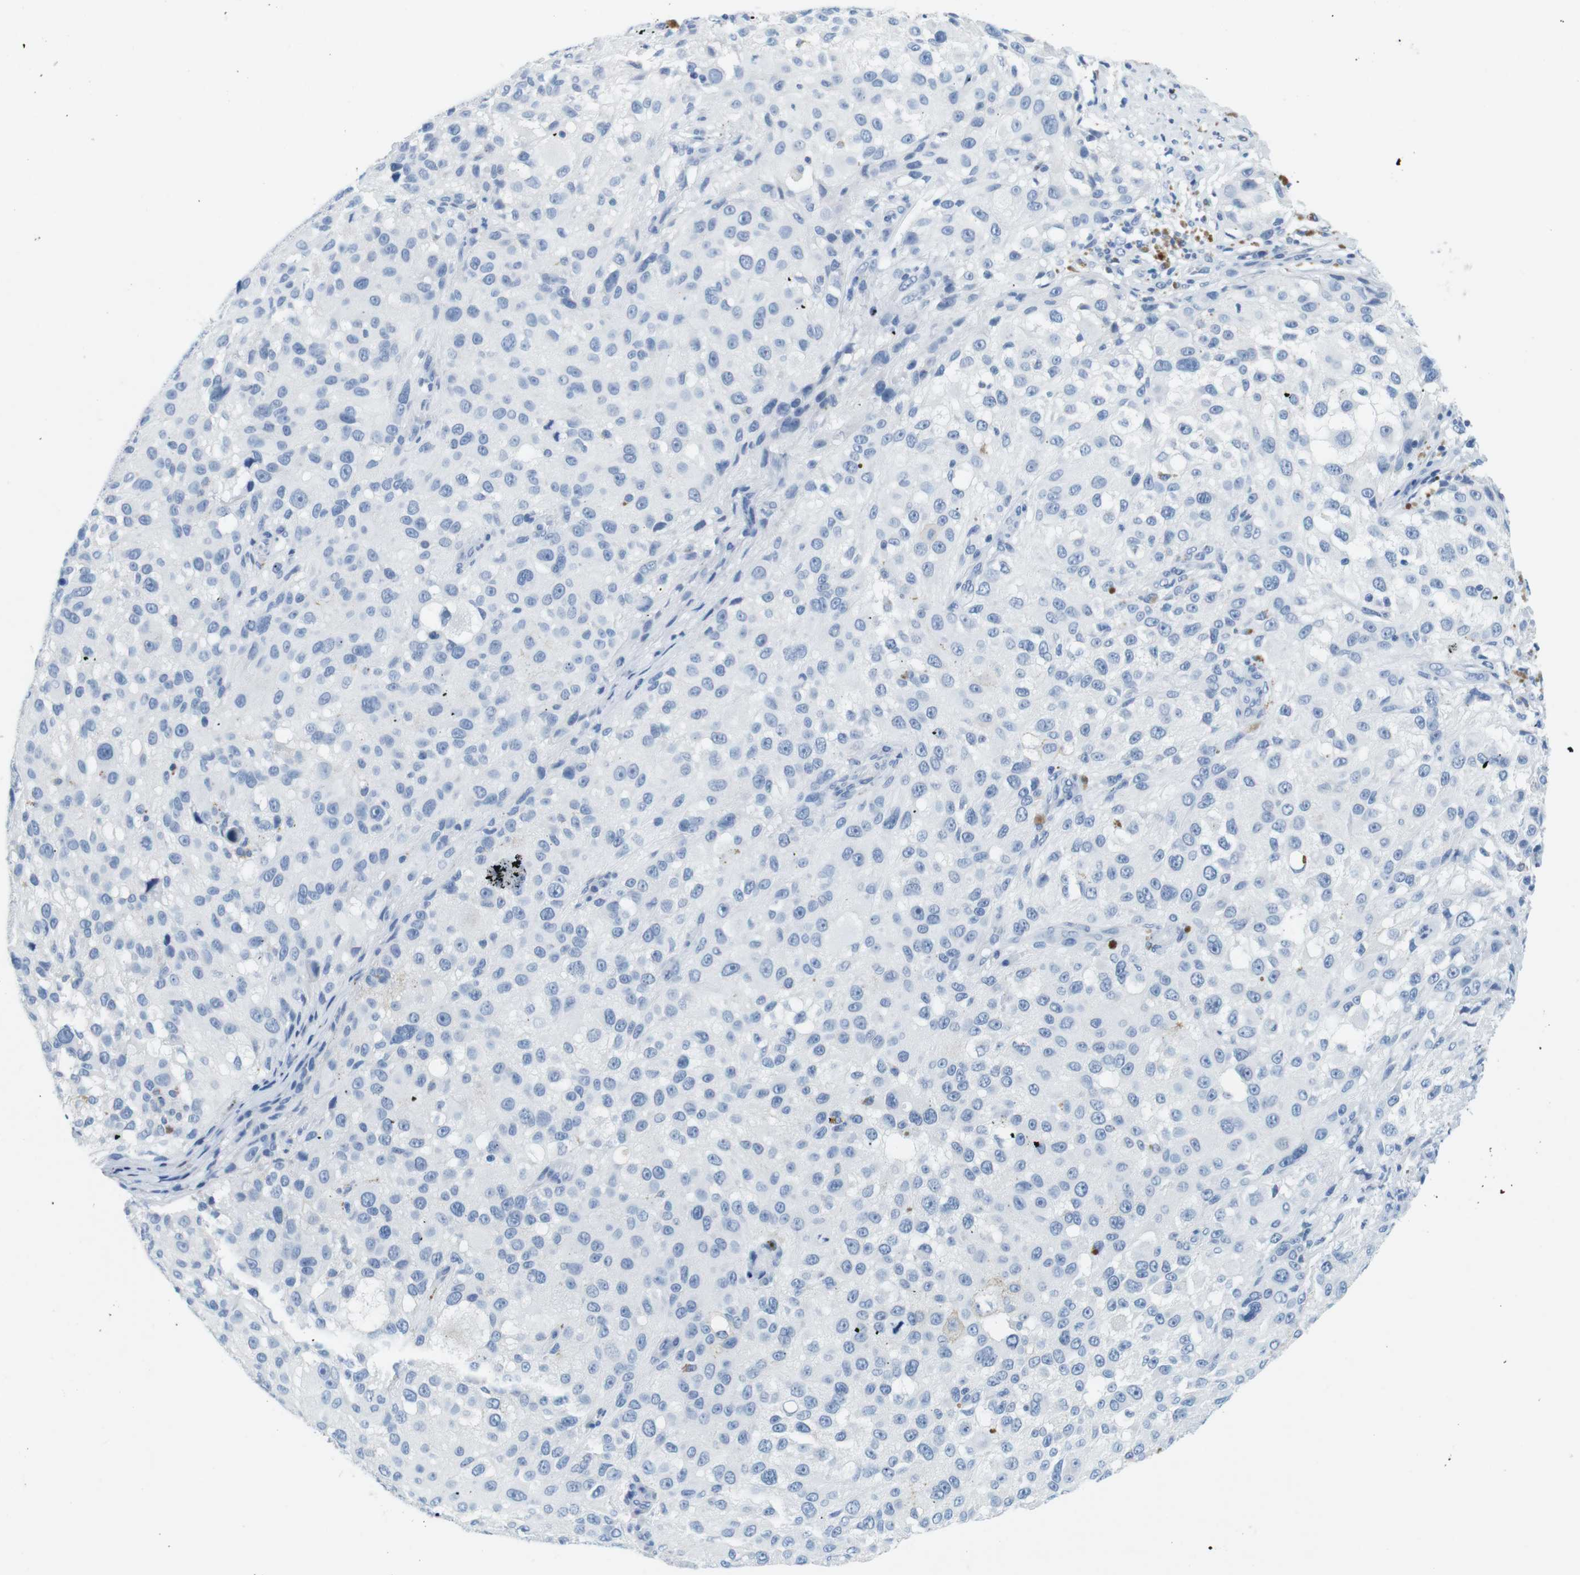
{"staining": {"intensity": "negative", "quantity": "none", "location": "none"}, "tissue": "melanoma", "cell_type": "Tumor cells", "image_type": "cancer", "snomed": [{"axis": "morphology", "description": "Necrosis, NOS"}, {"axis": "morphology", "description": "Malignant melanoma, NOS"}, {"axis": "topography", "description": "Skin"}], "caption": "Tumor cells are negative for protein expression in human melanoma. Brightfield microscopy of immunohistochemistry (IHC) stained with DAB (brown) and hematoxylin (blue), captured at high magnification.", "gene": "CYP2C9", "patient": {"sex": "female", "age": 87}}